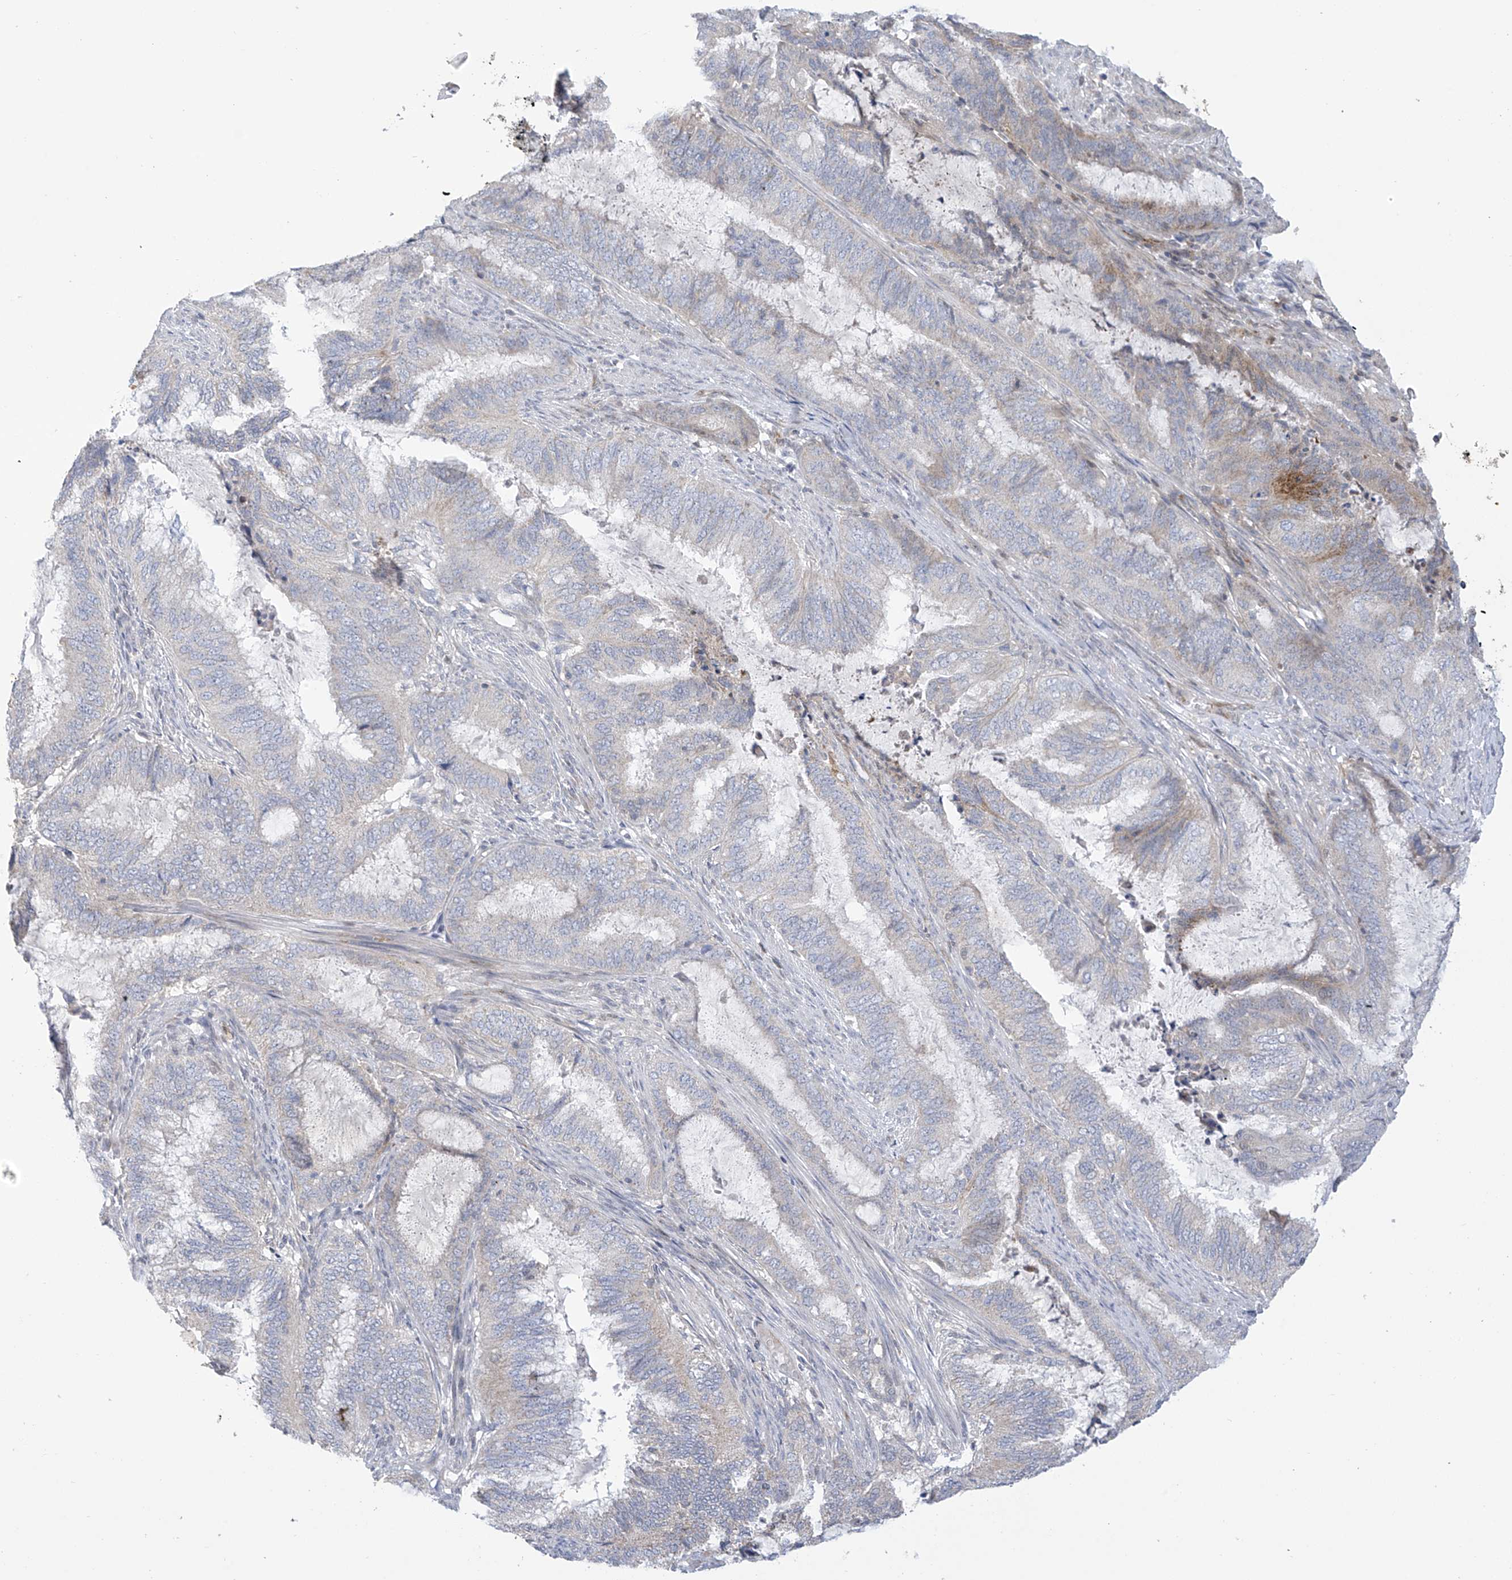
{"staining": {"intensity": "negative", "quantity": "none", "location": "none"}, "tissue": "endometrial cancer", "cell_type": "Tumor cells", "image_type": "cancer", "snomed": [{"axis": "morphology", "description": "Adenocarcinoma, NOS"}, {"axis": "topography", "description": "Endometrium"}], "caption": "Tumor cells are negative for brown protein staining in adenocarcinoma (endometrial).", "gene": "SLCO4A1", "patient": {"sex": "female", "age": 51}}